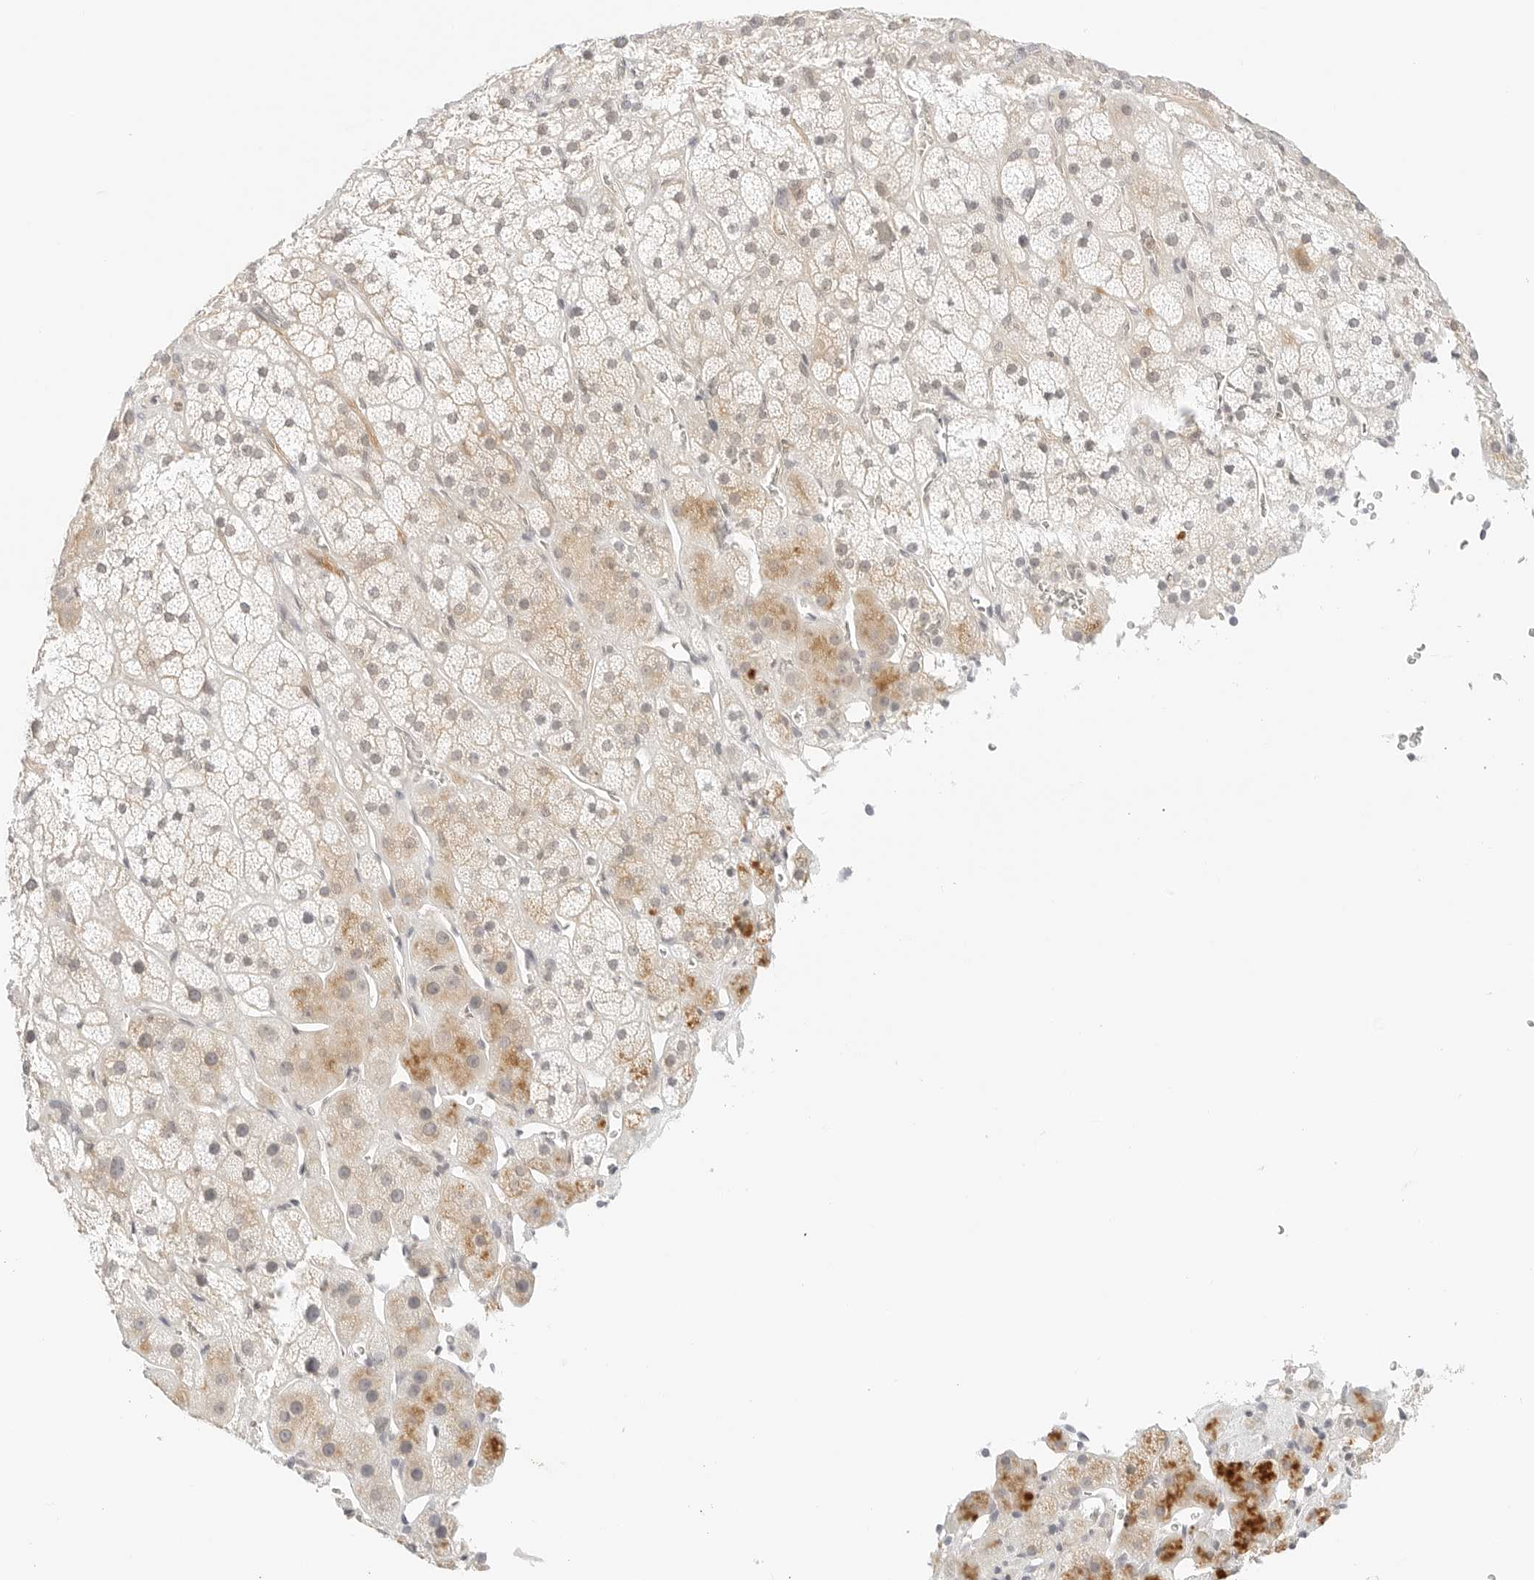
{"staining": {"intensity": "moderate", "quantity": "<25%", "location": "cytoplasmic/membranous"}, "tissue": "adrenal gland", "cell_type": "Glandular cells", "image_type": "normal", "snomed": [{"axis": "morphology", "description": "Normal tissue, NOS"}, {"axis": "topography", "description": "Adrenal gland"}], "caption": "A histopathology image of human adrenal gland stained for a protein displays moderate cytoplasmic/membranous brown staining in glandular cells.", "gene": "GNAS", "patient": {"sex": "male", "age": 57}}